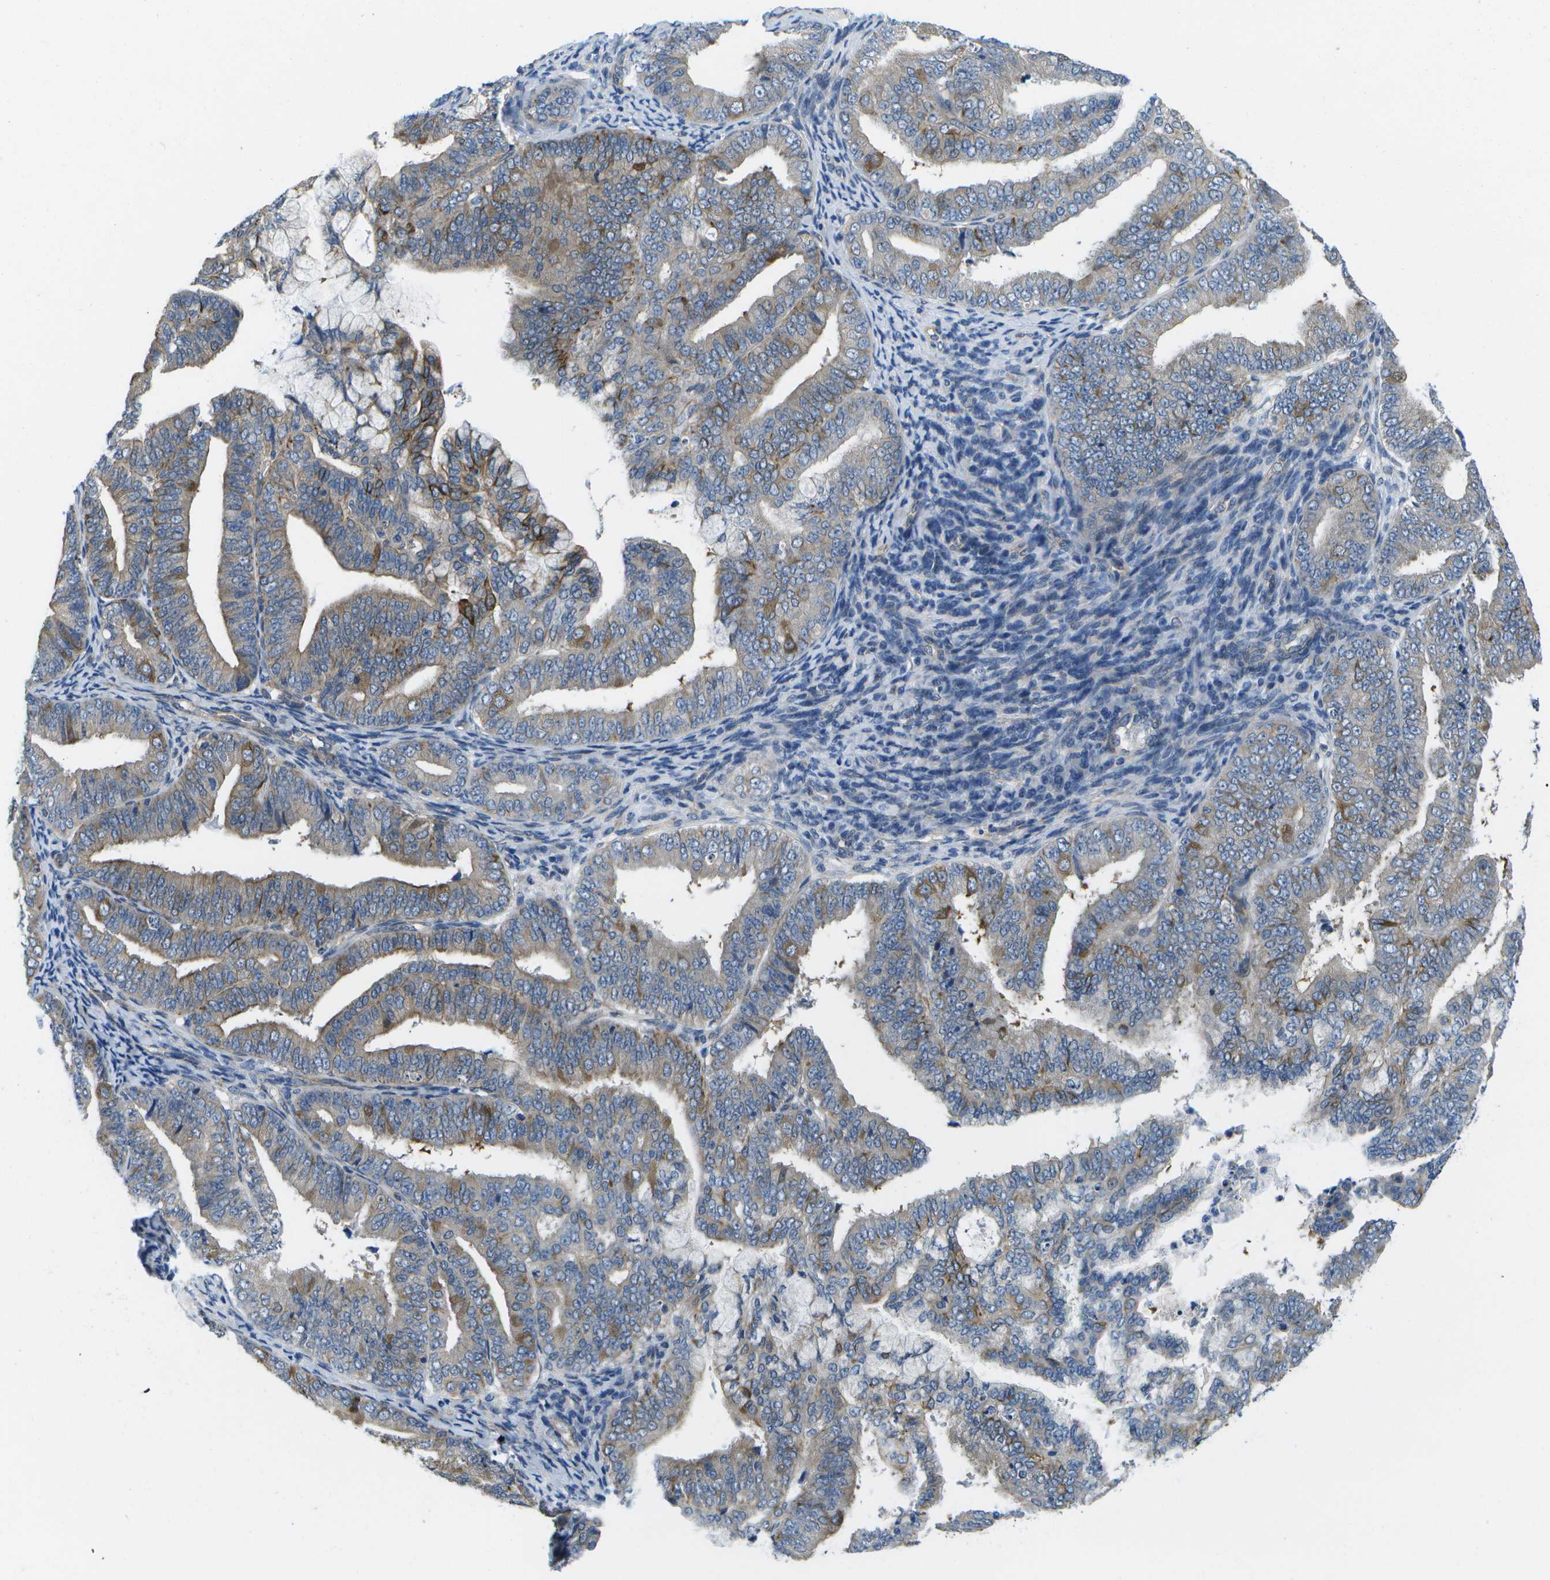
{"staining": {"intensity": "moderate", "quantity": "<25%", "location": "cytoplasmic/membranous"}, "tissue": "endometrial cancer", "cell_type": "Tumor cells", "image_type": "cancer", "snomed": [{"axis": "morphology", "description": "Adenocarcinoma, NOS"}, {"axis": "topography", "description": "Endometrium"}], "caption": "Endometrial adenocarcinoma tissue shows moderate cytoplasmic/membranous staining in about <25% of tumor cells, visualized by immunohistochemistry. Nuclei are stained in blue.", "gene": "P3H1", "patient": {"sex": "female", "age": 63}}